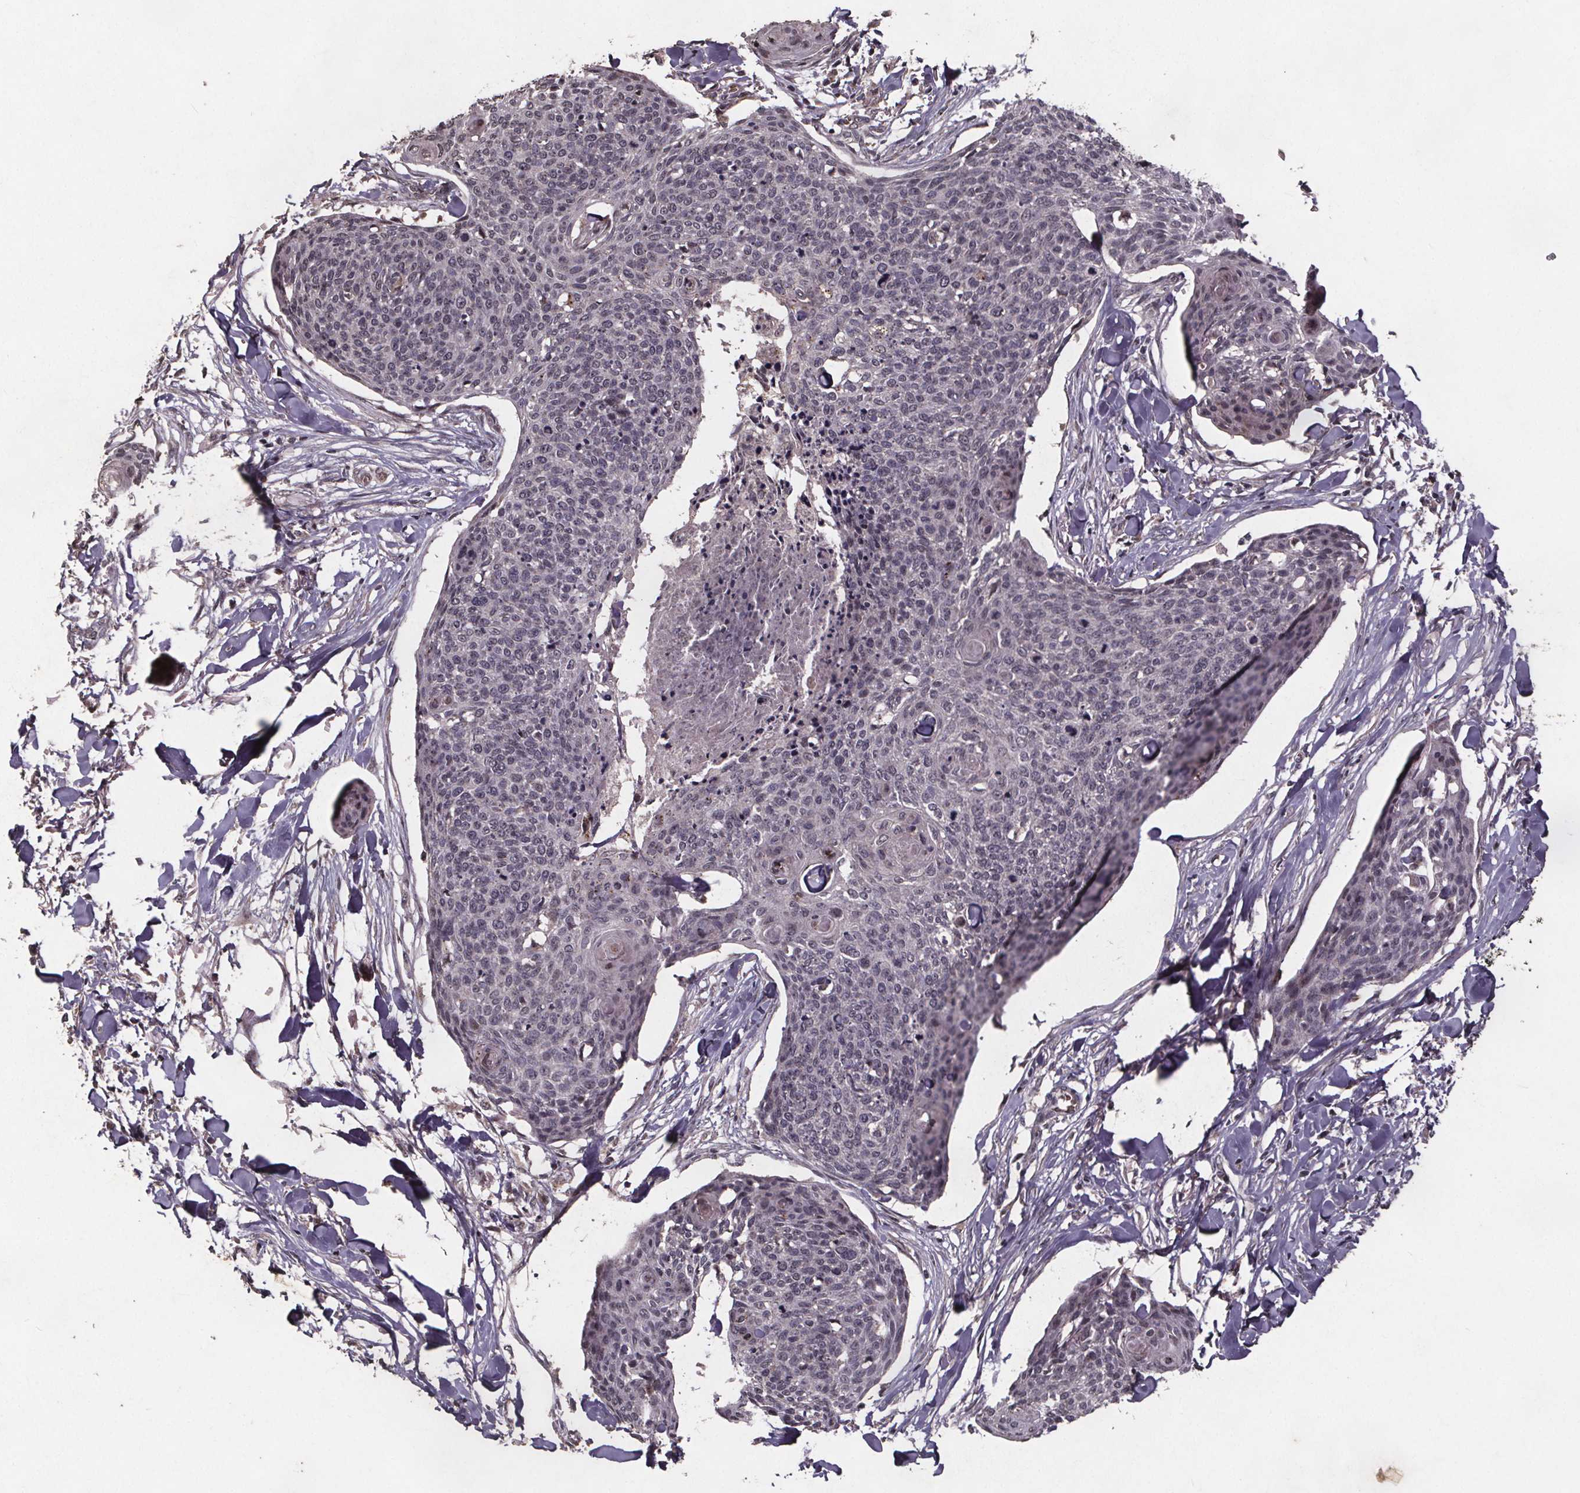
{"staining": {"intensity": "negative", "quantity": "none", "location": "none"}, "tissue": "skin cancer", "cell_type": "Tumor cells", "image_type": "cancer", "snomed": [{"axis": "morphology", "description": "Squamous cell carcinoma, NOS"}, {"axis": "topography", "description": "Skin"}, {"axis": "topography", "description": "Vulva"}], "caption": "Immunohistochemistry (IHC) of skin cancer shows no staining in tumor cells.", "gene": "GPX3", "patient": {"sex": "female", "age": 75}}